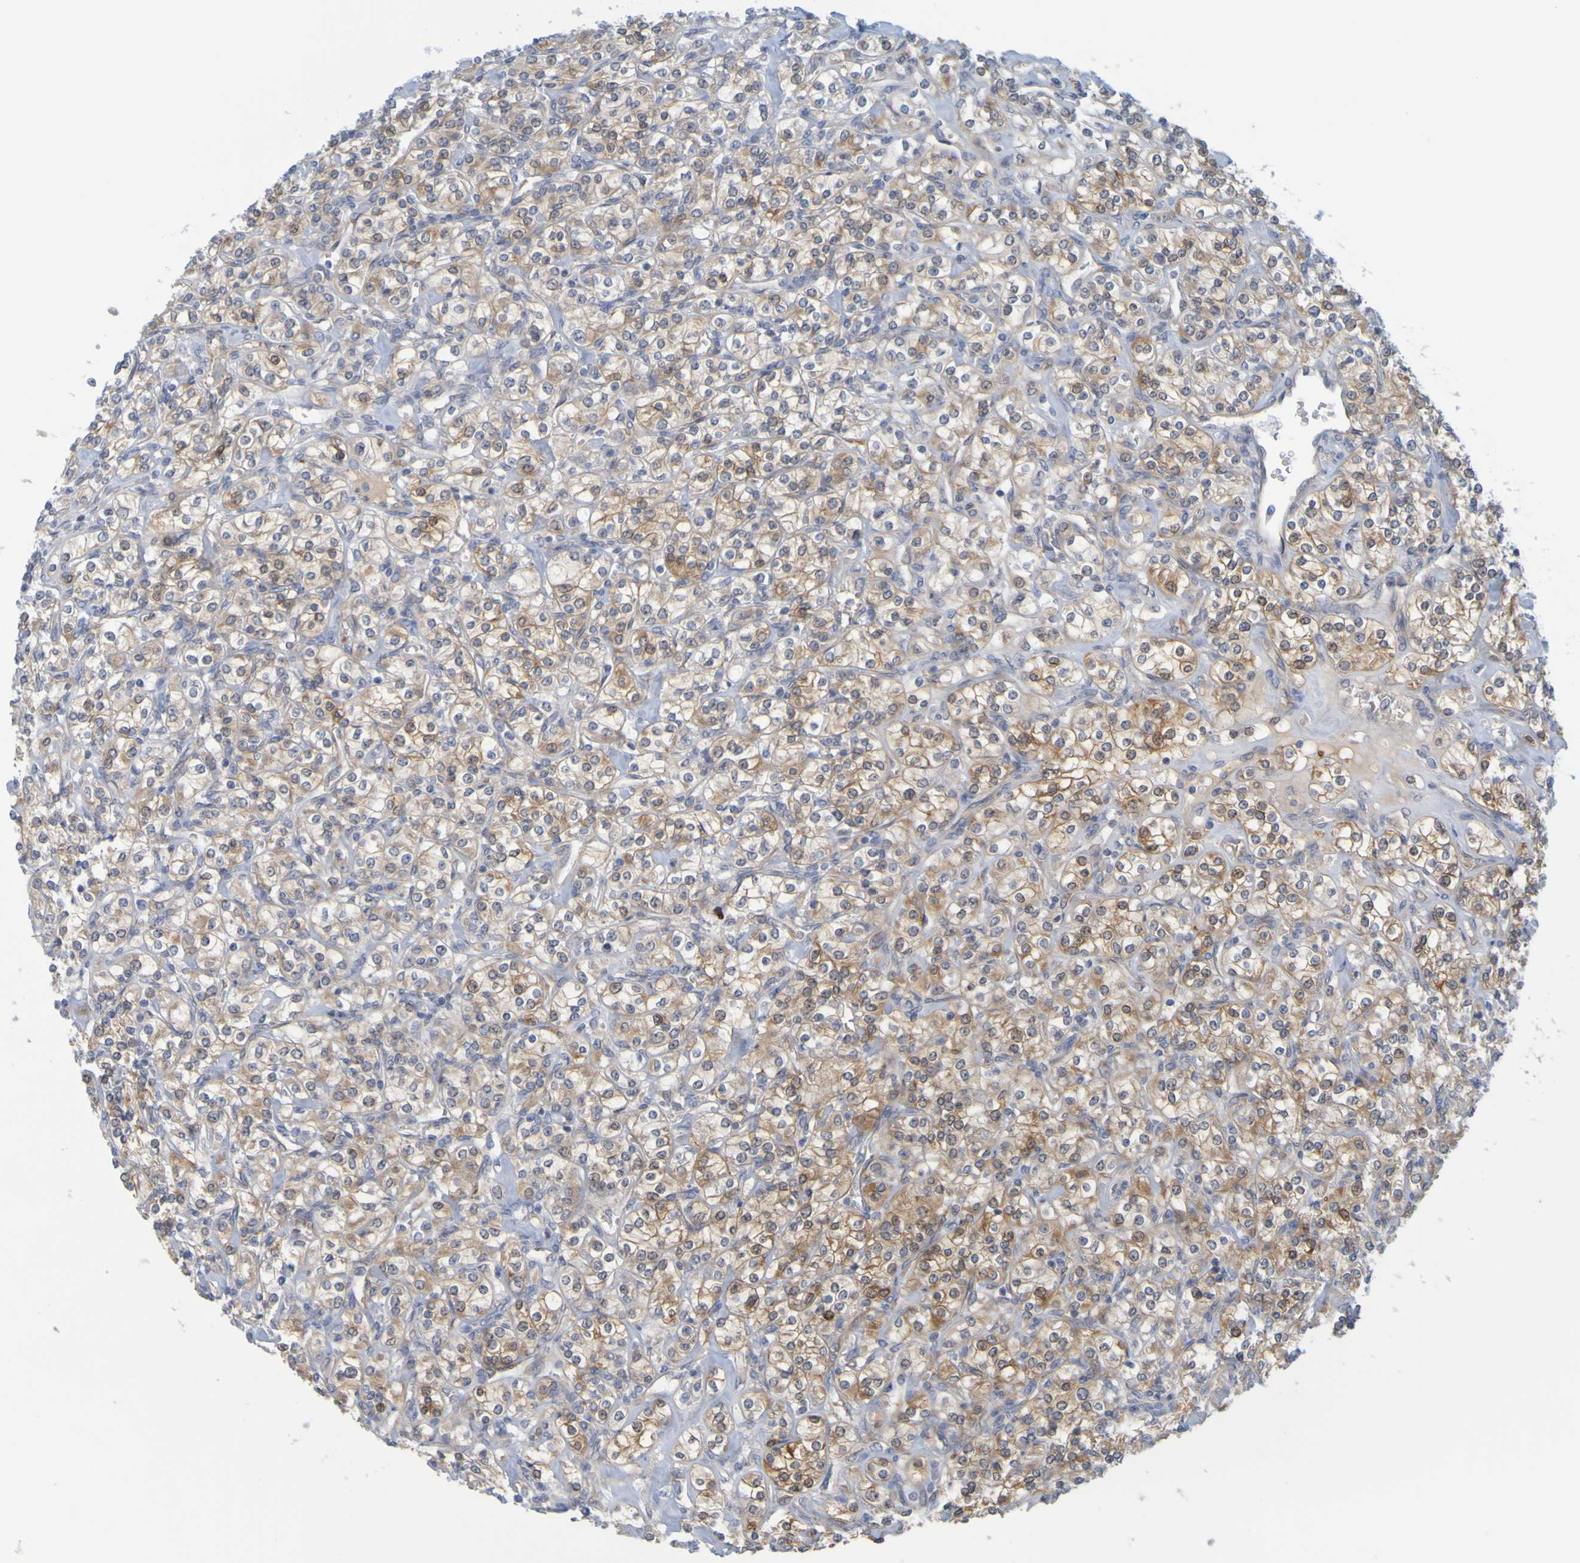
{"staining": {"intensity": "moderate", "quantity": ">75%", "location": "cytoplasmic/membranous"}, "tissue": "renal cancer", "cell_type": "Tumor cells", "image_type": "cancer", "snomed": [{"axis": "morphology", "description": "Adenocarcinoma, NOS"}, {"axis": "topography", "description": "Kidney"}], "caption": "IHC (DAB) staining of human renal adenocarcinoma exhibits moderate cytoplasmic/membranous protein positivity in approximately >75% of tumor cells.", "gene": "MOGS", "patient": {"sex": "male", "age": 77}}